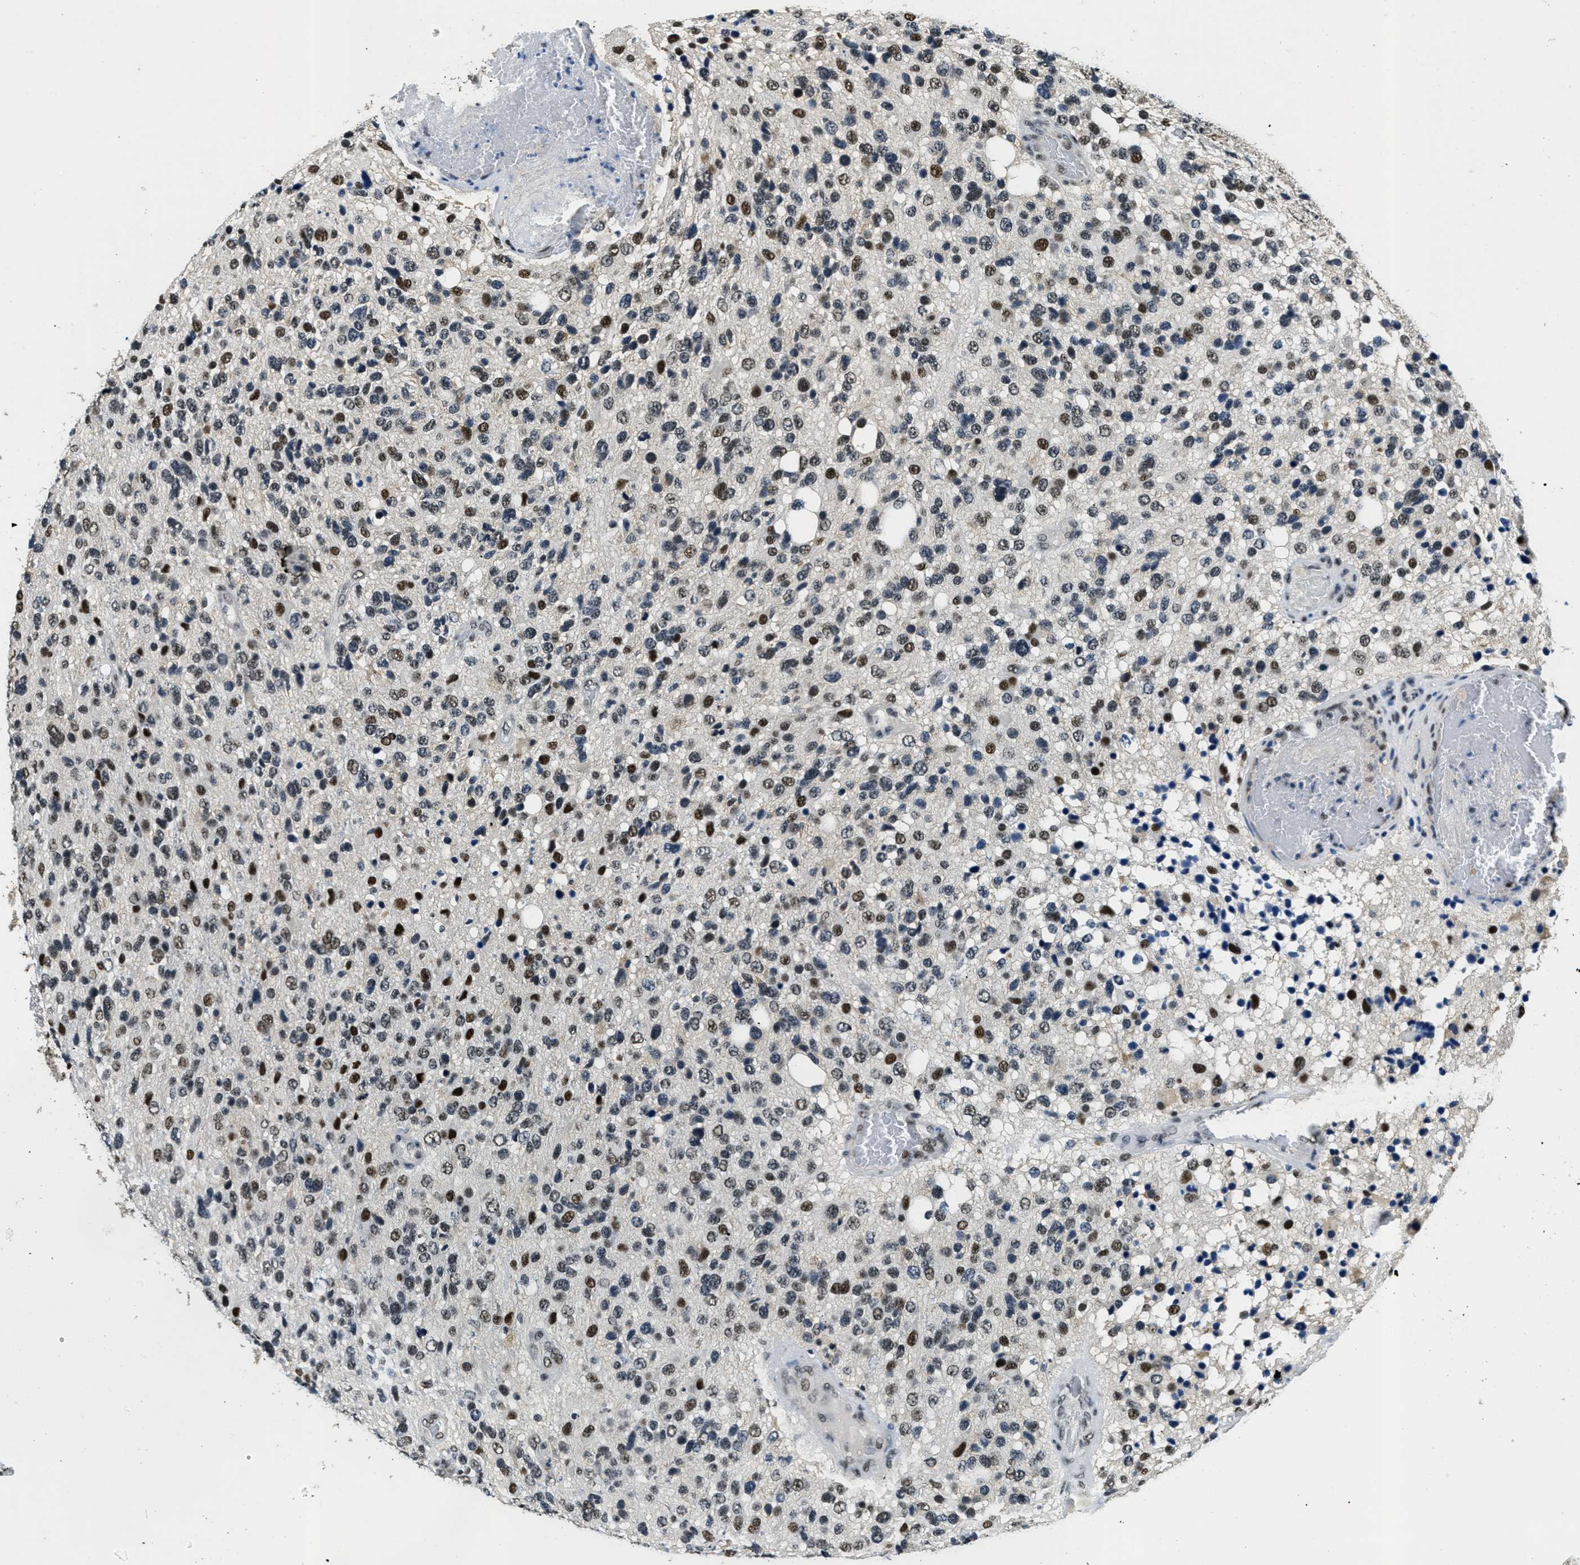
{"staining": {"intensity": "strong", "quantity": "25%-75%", "location": "nuclear"}, "tissue": "glioma", "cell_type": "Tumor cells", "image_type": "cancer", "snomed": [{"axis": "morphology", "description": "Glioma, malignant, High grade"}, {"axis": "topography", "description": "Brain"}], "caption": "Immunohistochemical staining of human malignant glioma (high-grade) demonstrates strong nuclear protein positivity in about 25%-75% of tumor cells.", "gene": "SSB", "patient": {"sex": "female", "age": 58}}